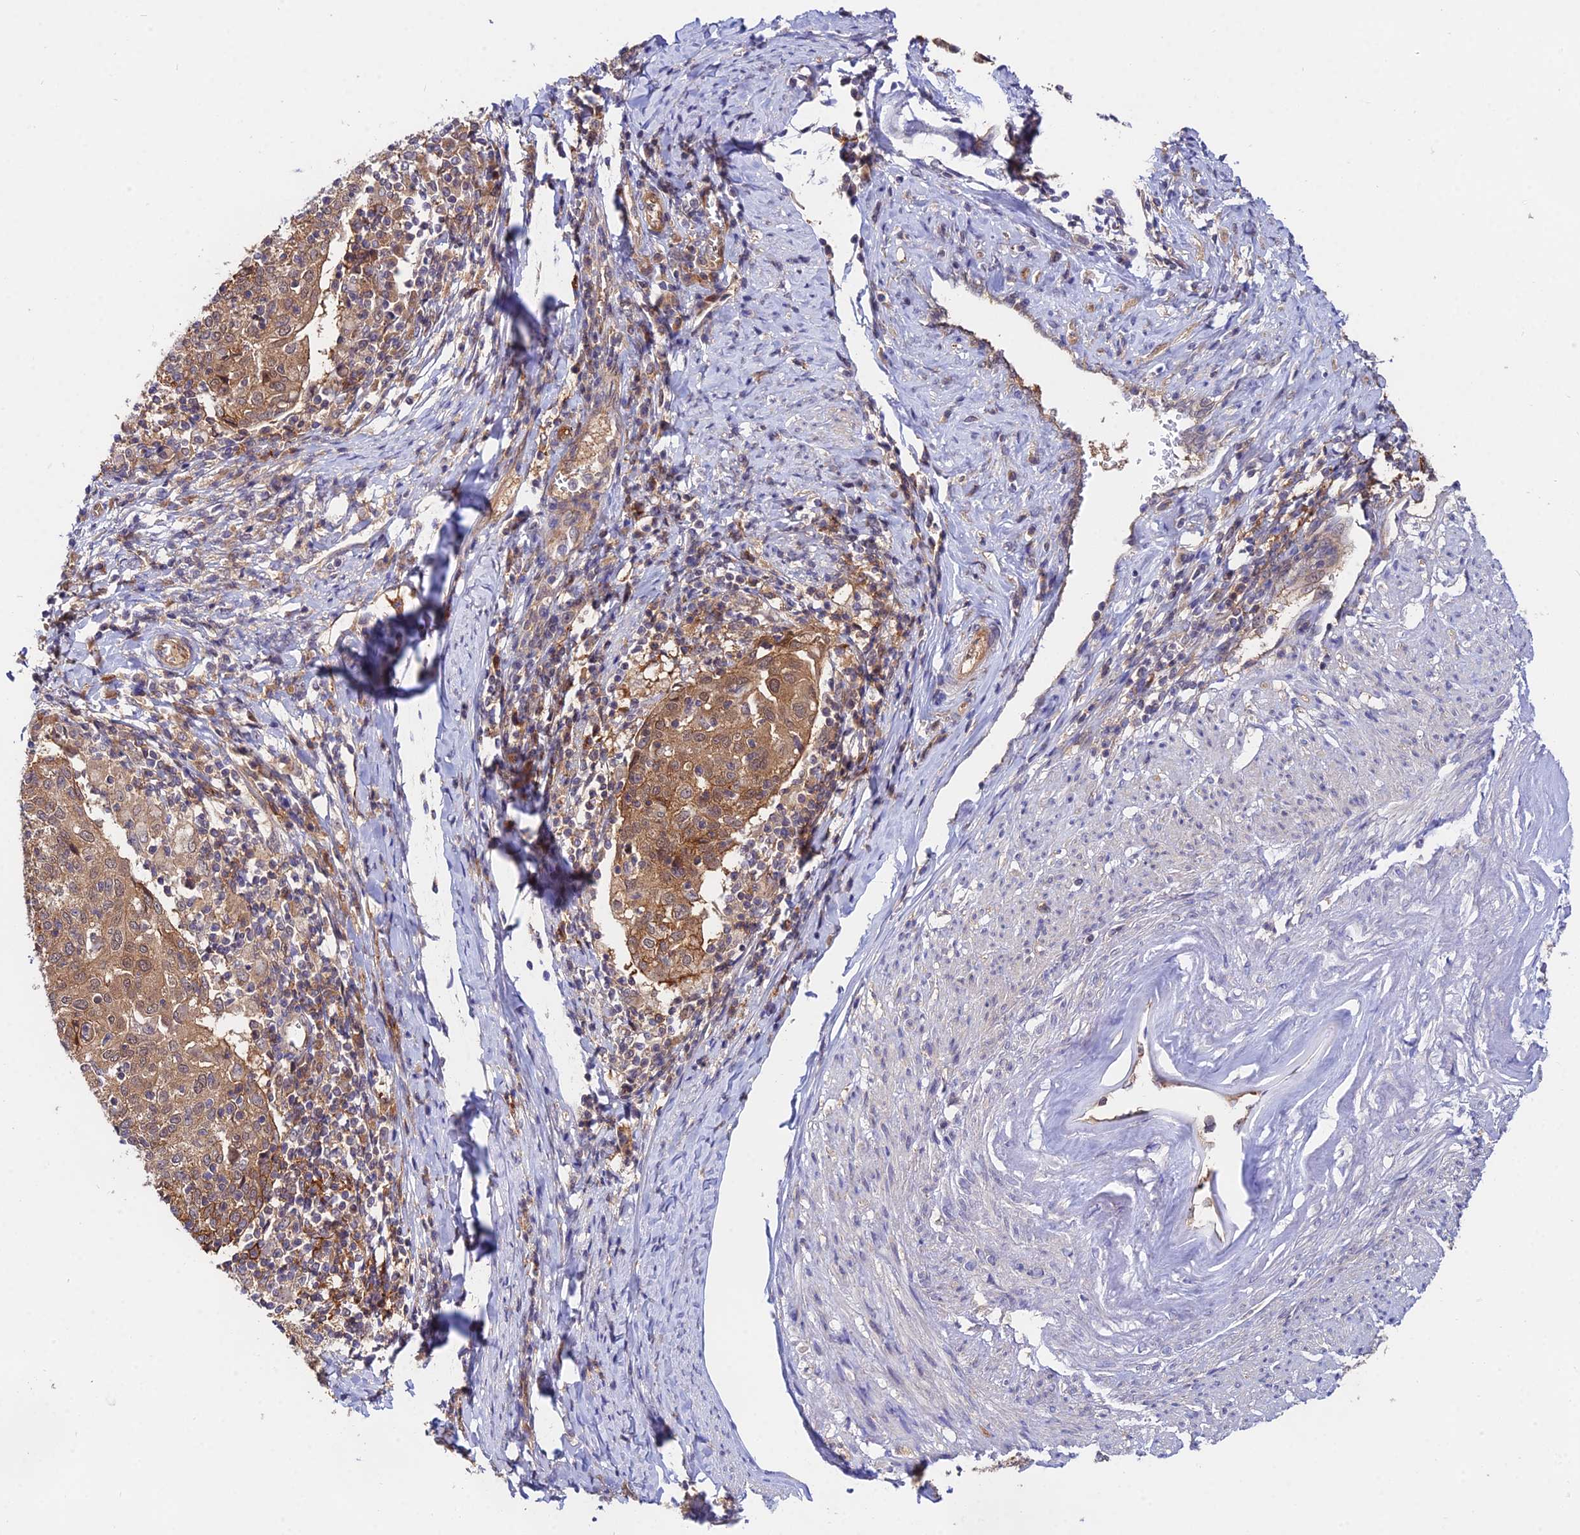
{"staining": {"intensity": "moderate", "quantity": ">75%", "location": "cytoplasmic/membranous"}, "tissue": "cervical cancer", "cell_type": "Tumor cells", "image_type": "cancer", "snomed": [{"axis": "morphology", "description": "Squamous cell carcinoma, NOS"}, {"axis": "topography", "description": "Cervix"}], "caption": "Moderate cytoplasmic/membranous staining for a protein is seen in about >75% of tumor cells of cervical squamous cell carcinoma using IHC.", "gene": "PPP2R2C", "patient": {"sex": "female", "age": 52}}